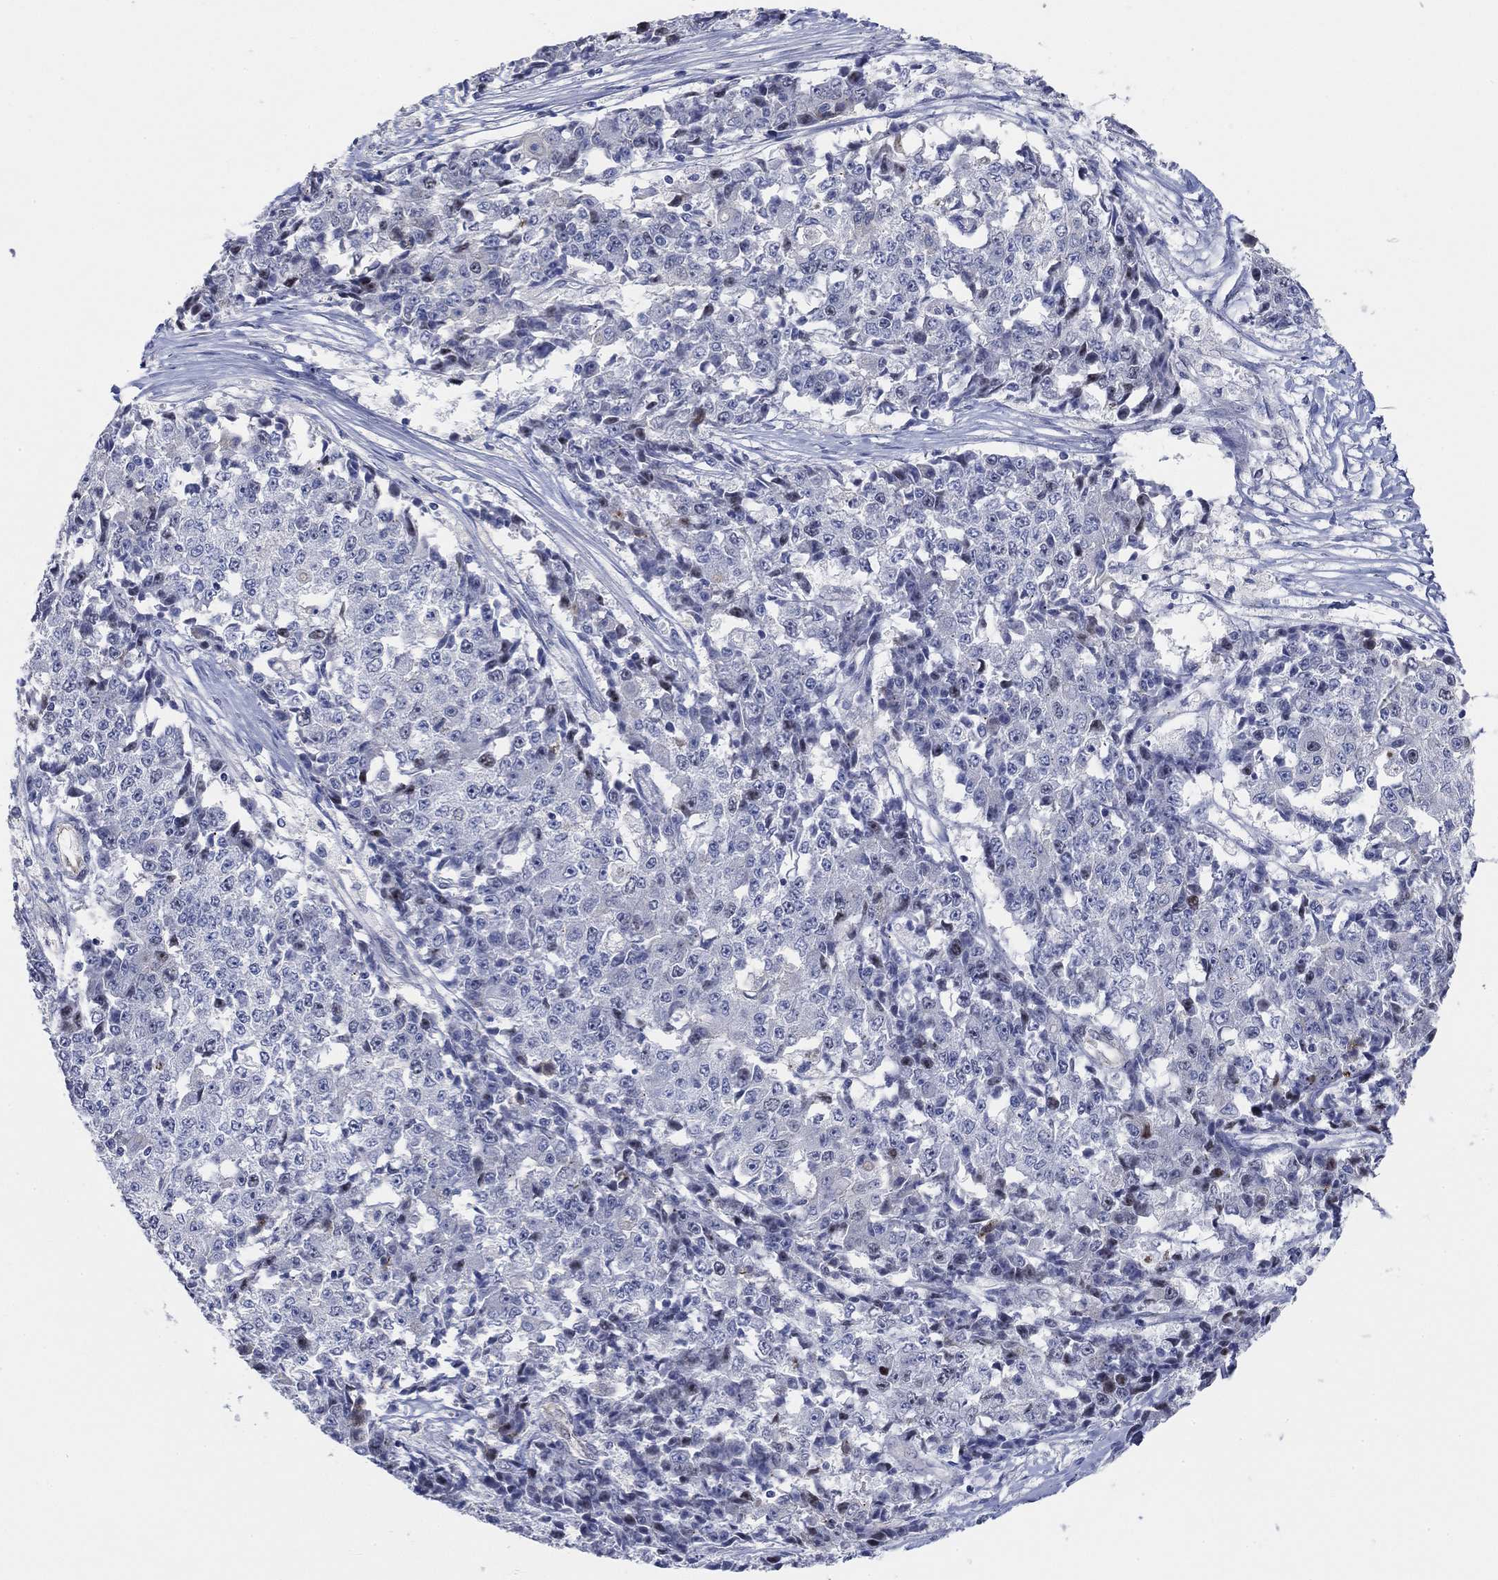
{"staining": {"intensity": "negative", "quantity": "none", "location": "none"}, "tissue": "ovarian cancer", "cell_type": "Tumor cells", "image_type": "cancer", "snomed": [{"axis": "morphology", "description": "Carcinoma, endometroid"}, {"axis": "topography", "description": "Ovary"}], "caption": "Immunohistochemistry of ovarian cancer displays no expression in tumor cells. The staining is performed using DAB (3,3'-diaminobenzidine) brown chromogen with nuclei counter-stained in using hematoxylin.", "gene": "PRC1", "patient": {"sex": "female", "age": 42}}